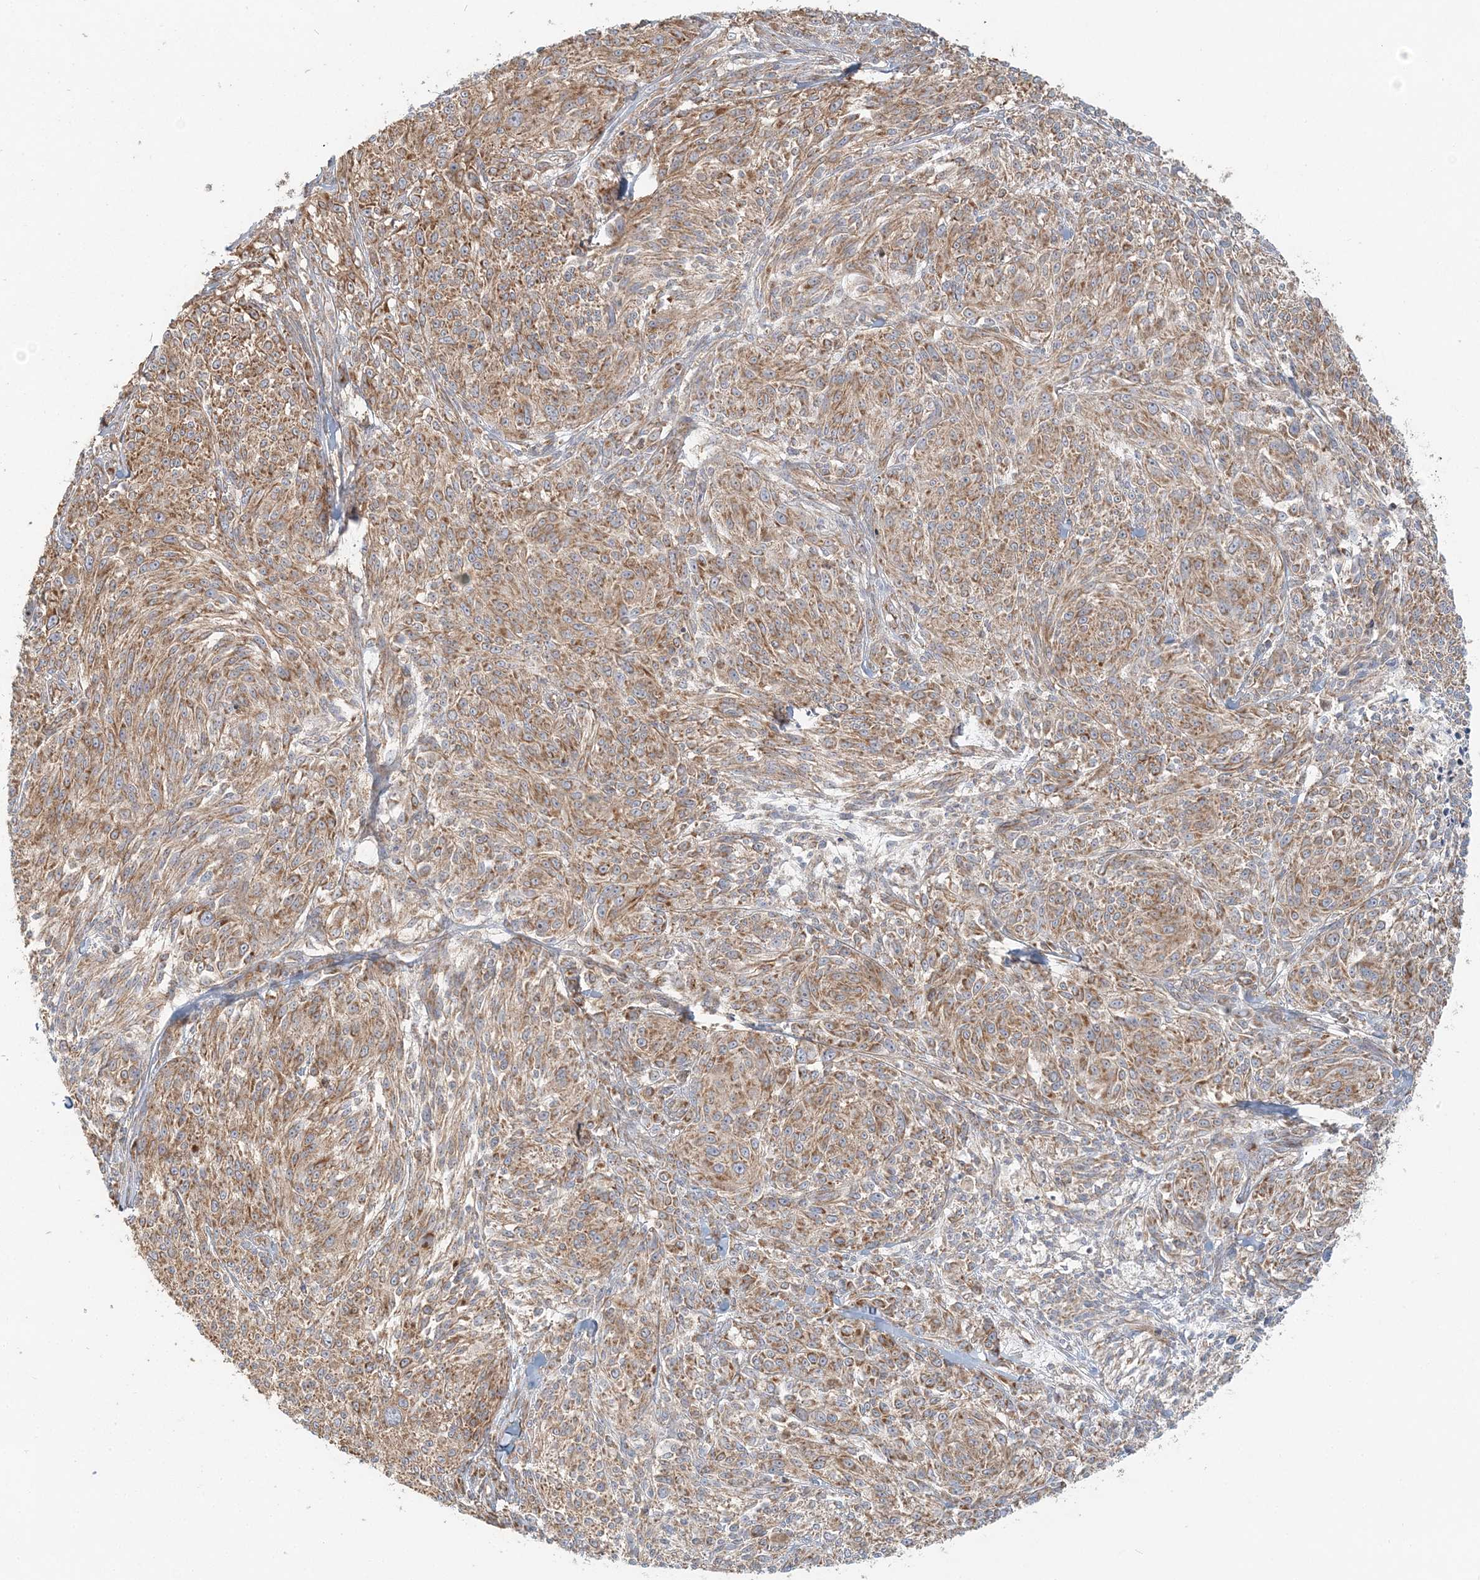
{"staining": {"intensity": "moderate", "quantity": ">75%", "location": "cytoplasmic/membranous"}, "tissue": "melanoma", "cell_type": "Tumor cells", "image_type": "cancer", "snomed": [{"axis": "morphology", "description": "Malignant melanoma, NOS"}, {"axis": "topography", "description": "Skin of trunk"}], "caption": "Brown immunohistochemical staining in malignant melanoma demonstrates moderate cytoplasmic/membranous staining in approximately >75% of tumor cells. The staining is performed using DAB brown chromogen to label protein expression. The nuclei are counter-stained blue using hematoxylin.", "gene": "KIAA0232", "patient": {"sex": "male", "age": 71}}